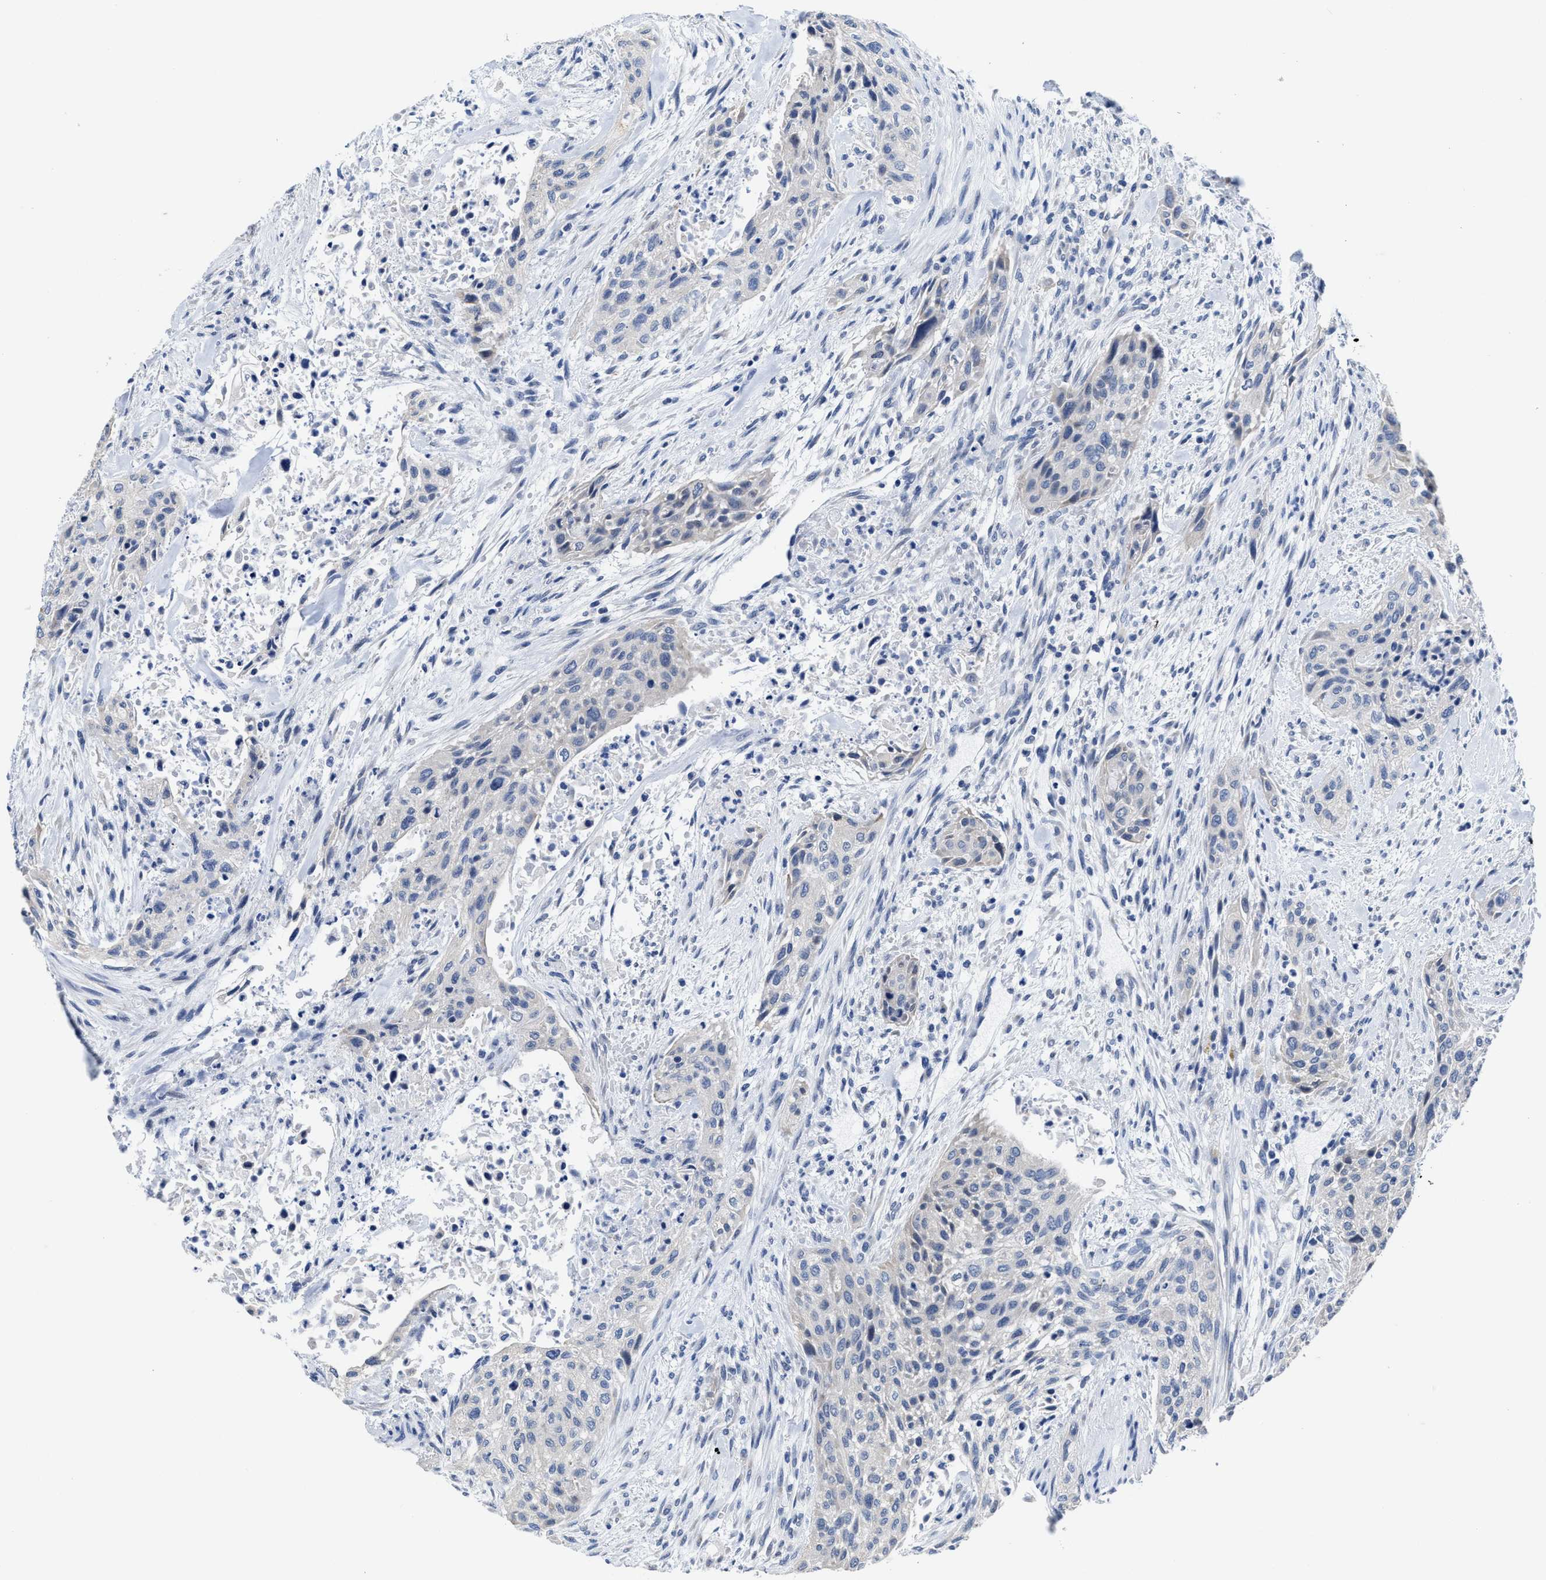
{"staining": {"intensity": "negative", "quantity": "none", "location": "none"}, "tissue": "urothelial cancer", "cell_type": "Tumor cells", "image_type": "cancer", "snomed": [{"axis": "morphology", "description": "Urothelial carcinoma, Low grade"}, {"axis": "morphology", "description": "Urothelial carcinoma, High grade"}, {"axis": "topography", "description": "Urinary bladder"}], "caption": "Photomicrograph shows no significant protein positivity in tumor cells of urothelial cancer.", "gene": "HOOK1", "patient": {"sex": "male", "age": 35}}